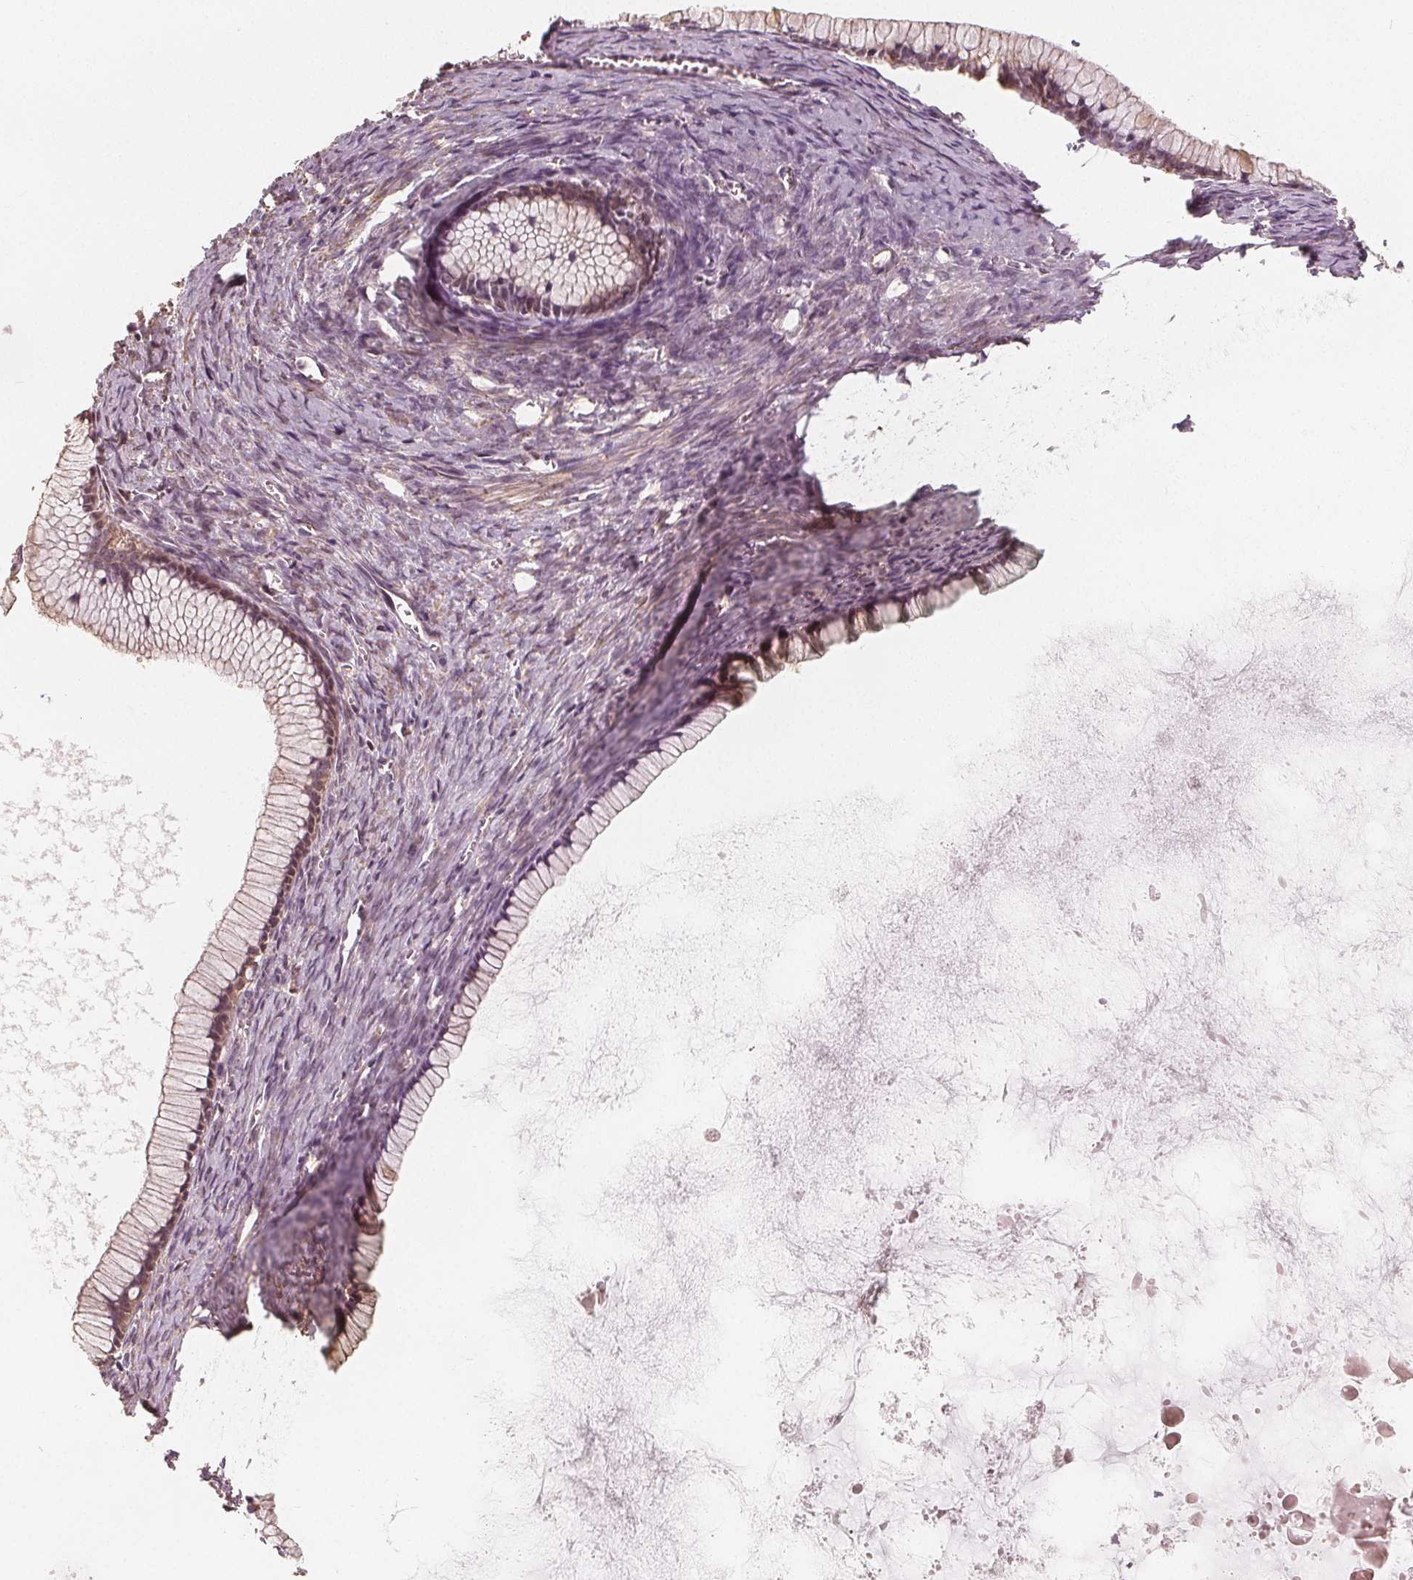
{"staining": {"intensity": "moderate", "quantity": "25%-75%", "location": "cytoplasmic/membranous"}, "tissue": "ovarian cancer", "cell_type": "Tumor cells", "image_type": "cancer", "snomed": [{"axis": "morphology", "description": "Cystadenocarcinoma, mucinous, NOS"}, {"axis": "topography", "description": "Ovary"}], "caption": "Ovarian cancer stained with a protein marker demonstrates moderate staining in tumor cells.", "gene": "PEX26", "patient": {"sex": "female", "age": 41}}